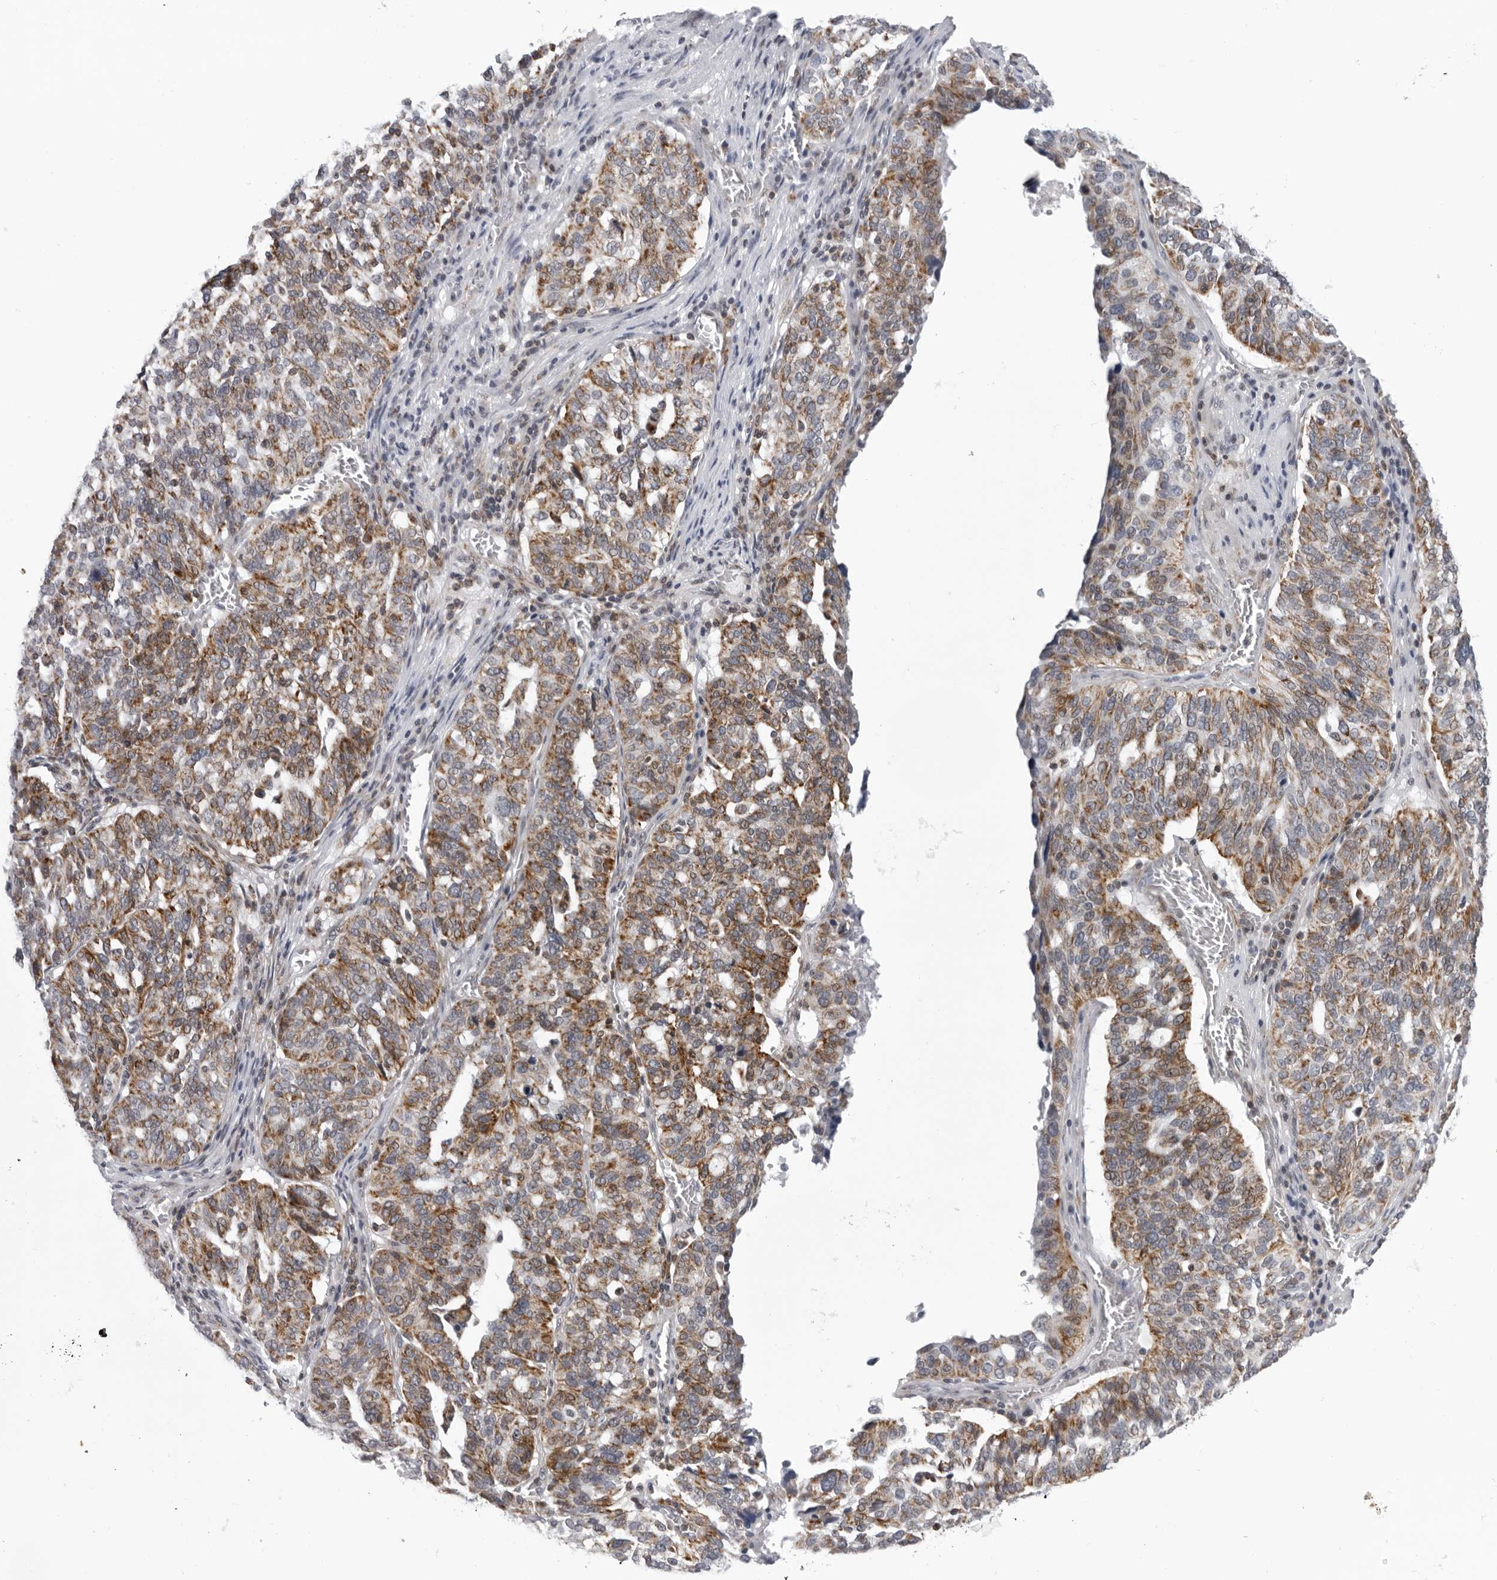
{"staining": {"intensity": "moderate", "quantity": ">75%", "location": "cytoplasmic/membranous"}, "tissue": "ovarian cancer", "cell_type": "Tumor cells", "image_type": "cancer", "snomed": [{"axis": "morphology", "description": "Cystadenocarcinoma, serous, NOS"}, {"axis": "topography", "description": "Ovary"}], "caption": "Immunohistochemistry (IHC) (DAB) staining of human ovarian serous cystadenocarcinoma displays moderate cytoplasmic/membranous protein staining in approximately >75% of tumor cells. (Stains: DAB in brown, nuclei in blue, Microscopy: brightfield microscopy at high magnification).", "gene": "CPT2", "patient": {"sex": "female", "age": 59}}